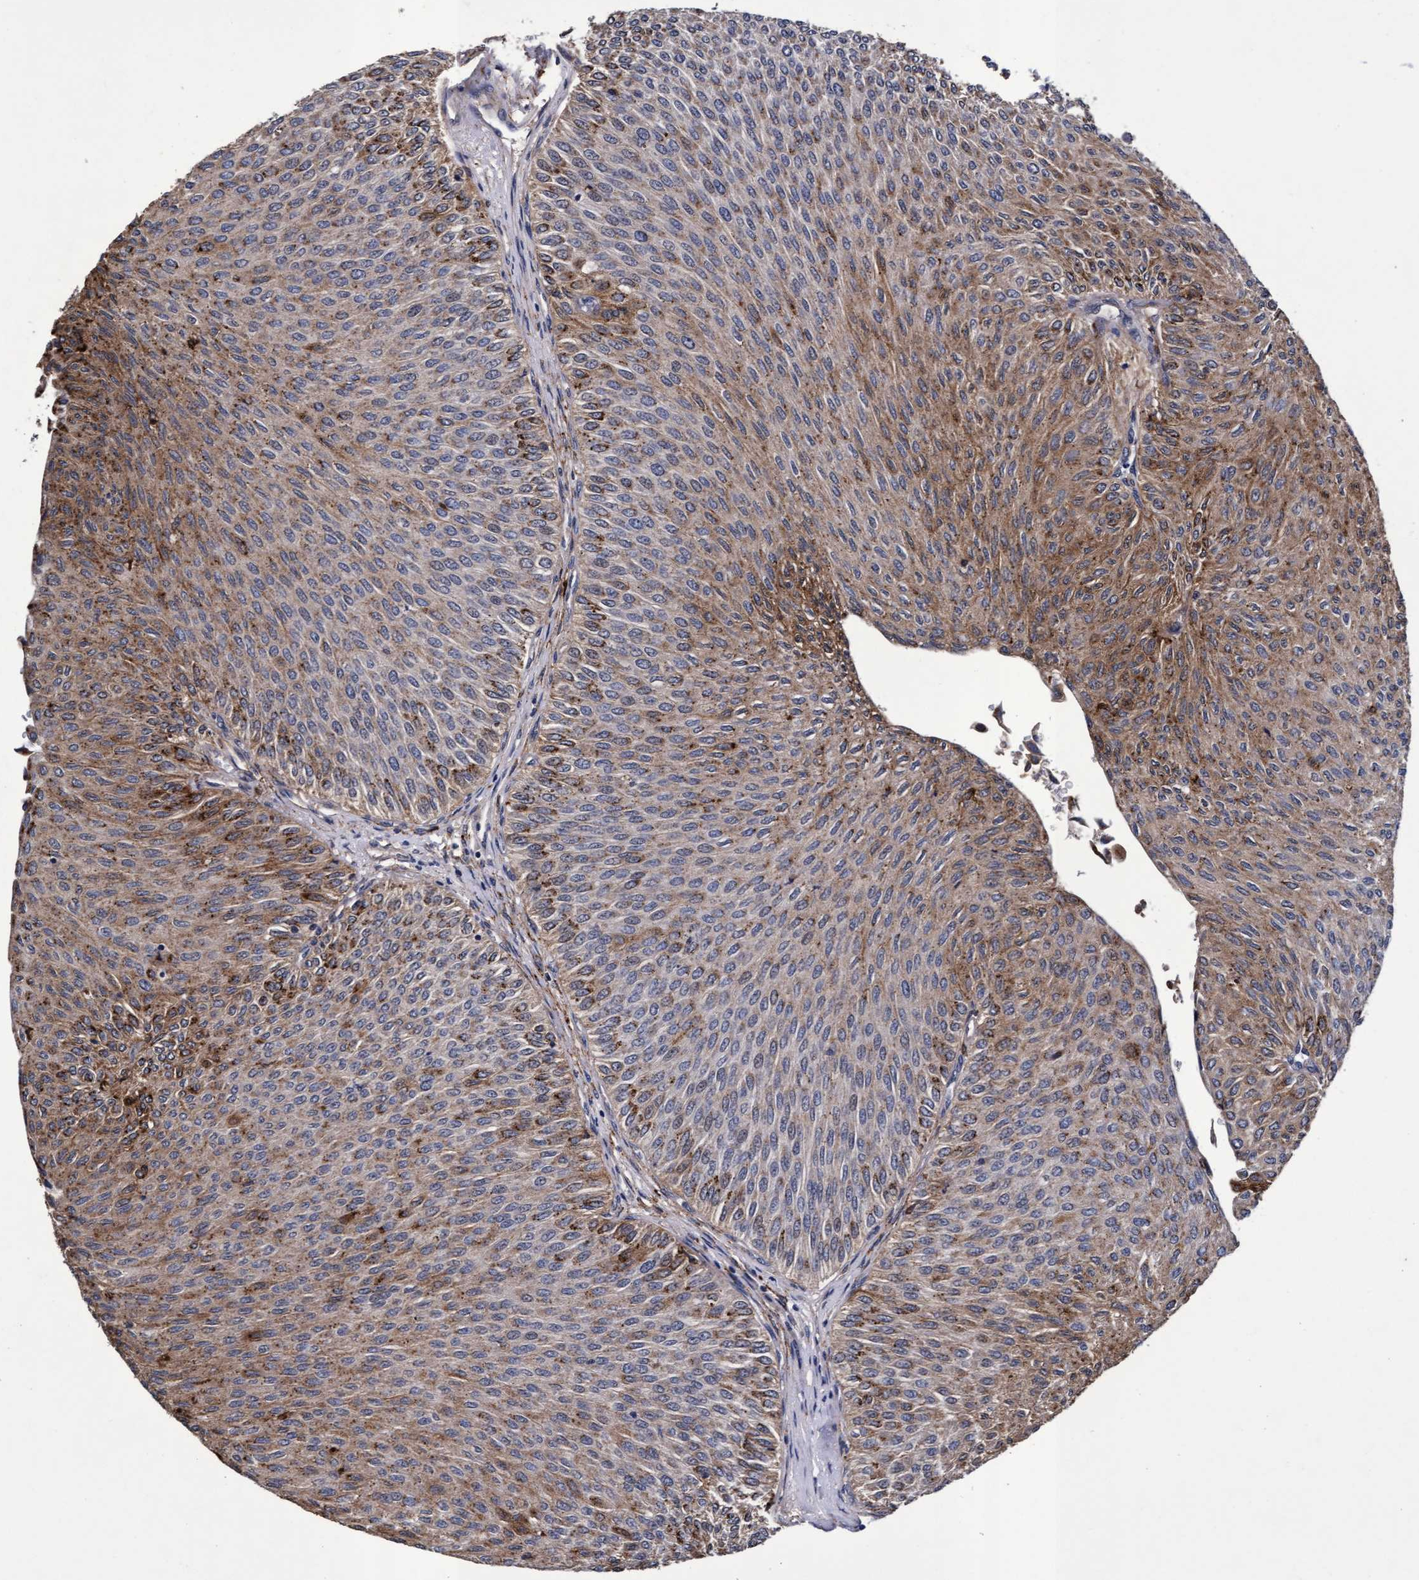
{"staining": {"intensity": "moderate", "quantity": ">75%", "location": "cytoplasmic/membranous"}, "tissue": "urothelial cancer", "cell_type": "Tumor cells", "image_type": "cancer", "snomed": [{"axis": "morphology", "description": "Urothelial carcinoma, Low grade"}, {"axis": "topography", "description": "Urinary bladder"}], "caption": "The image demonstrates immunohistochemical staining of urothelial cancer. There is moderate cytoplasmic/membranous positivity is present in about >75% of tumor cells. The staining was performed using DAB (3,3'-diaminobenzidine) to visualize the protein expression in brown, while the nuclei were stained in blue with hematoxylin (Magnification: 20x).", "gene": "CPQ", "patient": {"sex": "male", "age": 78}}